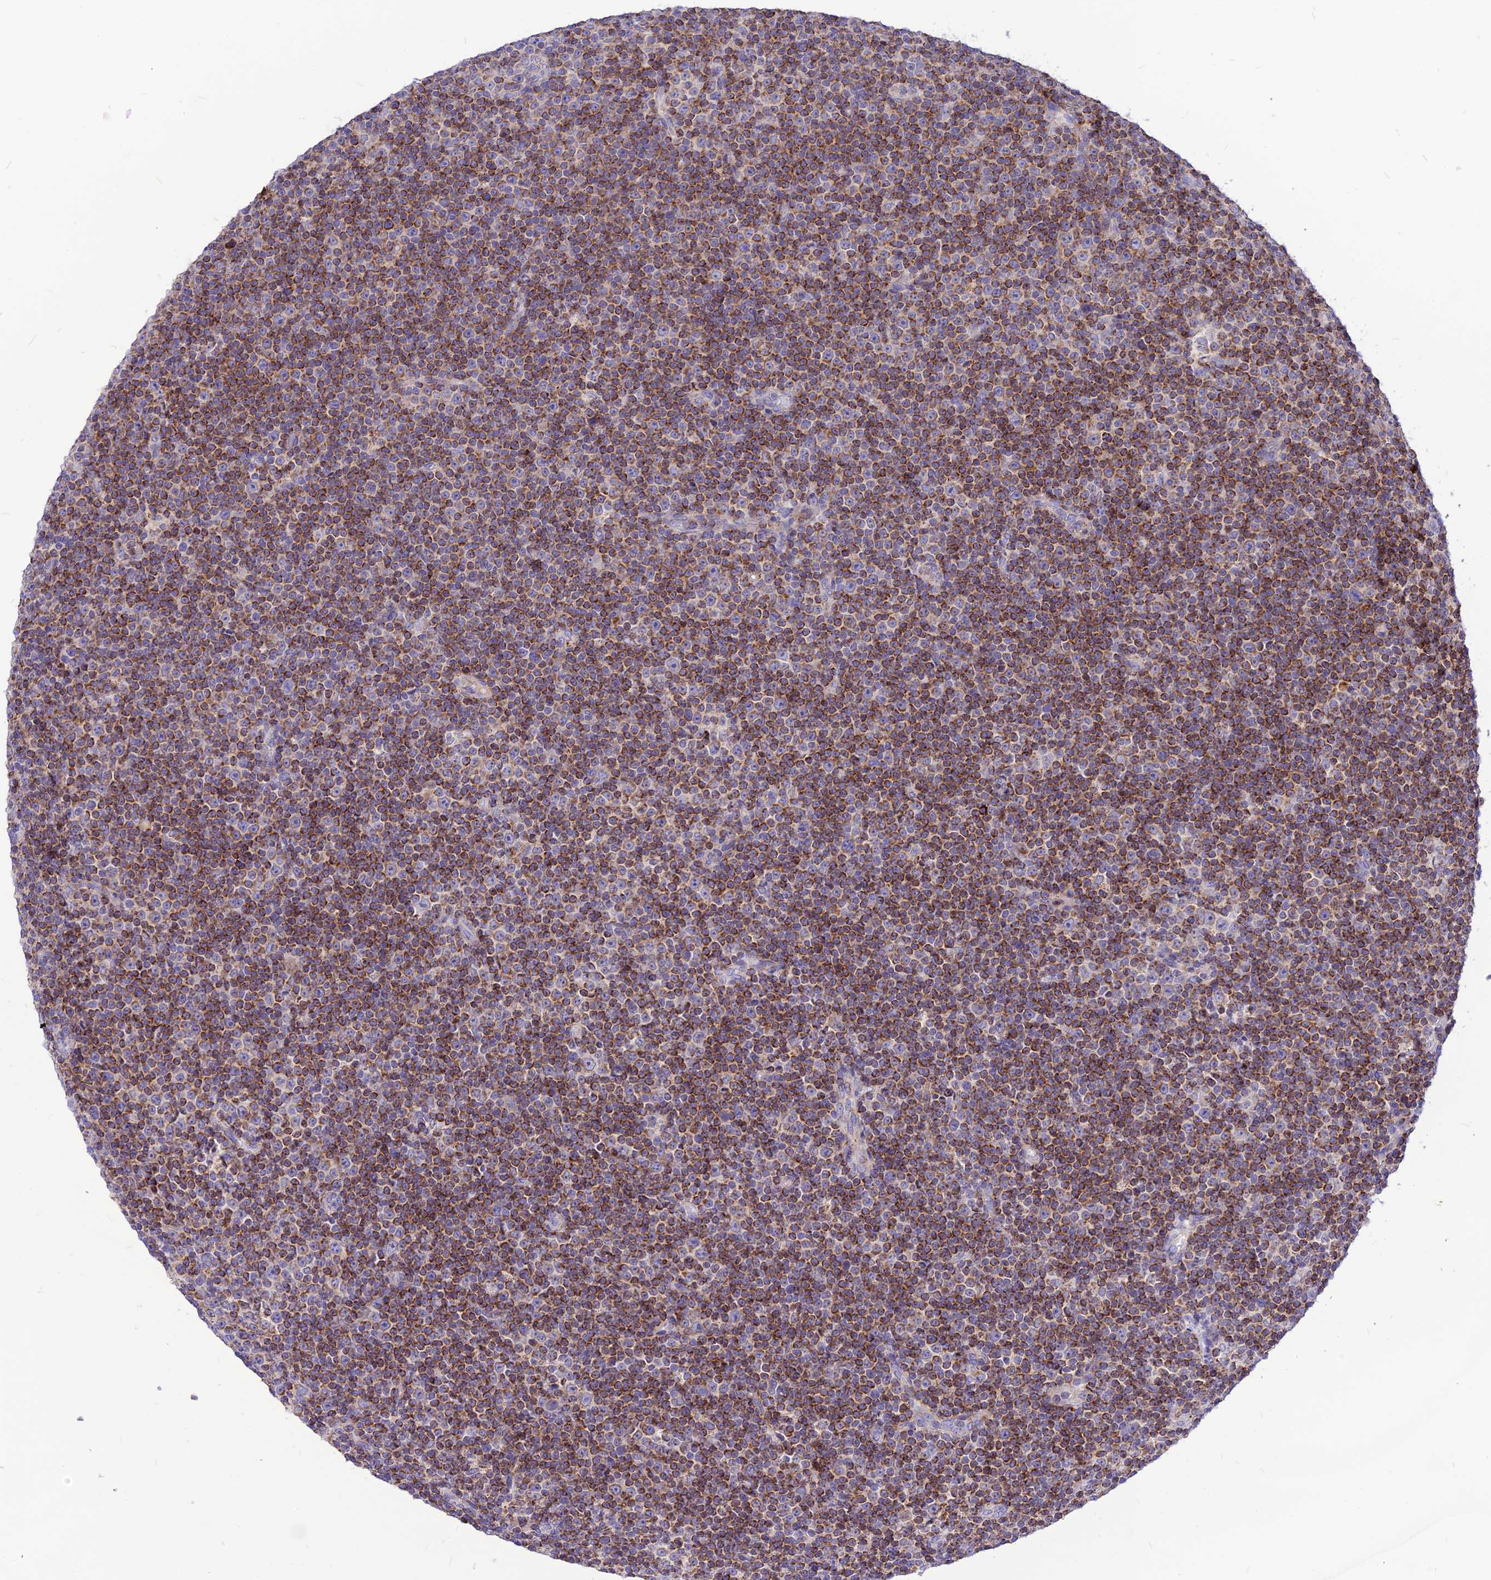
{"staining": {"intensity": "strong", "quantity": ">75%", "location": "cytoplasmic/membranous"}, "tissue": "lymphoma", "cell_type": "Tumor cells", "image_type": "cancer", "snomed": [{"axis": "morphology", "description": "Malignant lymphoma, non-Hodgkin's type, Low grade"}, {"axis": "topography", "description": "Lymph node"}], "caption": "Lymphoma tissue displays strong cytoplasmic/membranous staining in approximately >75% of tumor cells The staining was performed using DAB (3,3'-diaminobenzidine) to visualize the protein expression in brown, while the nuclei were stained in blue with hematoxylin (Magnification: 20x).", "gene": "ECI1", "patient": {"sex": "female", "age": 67}}